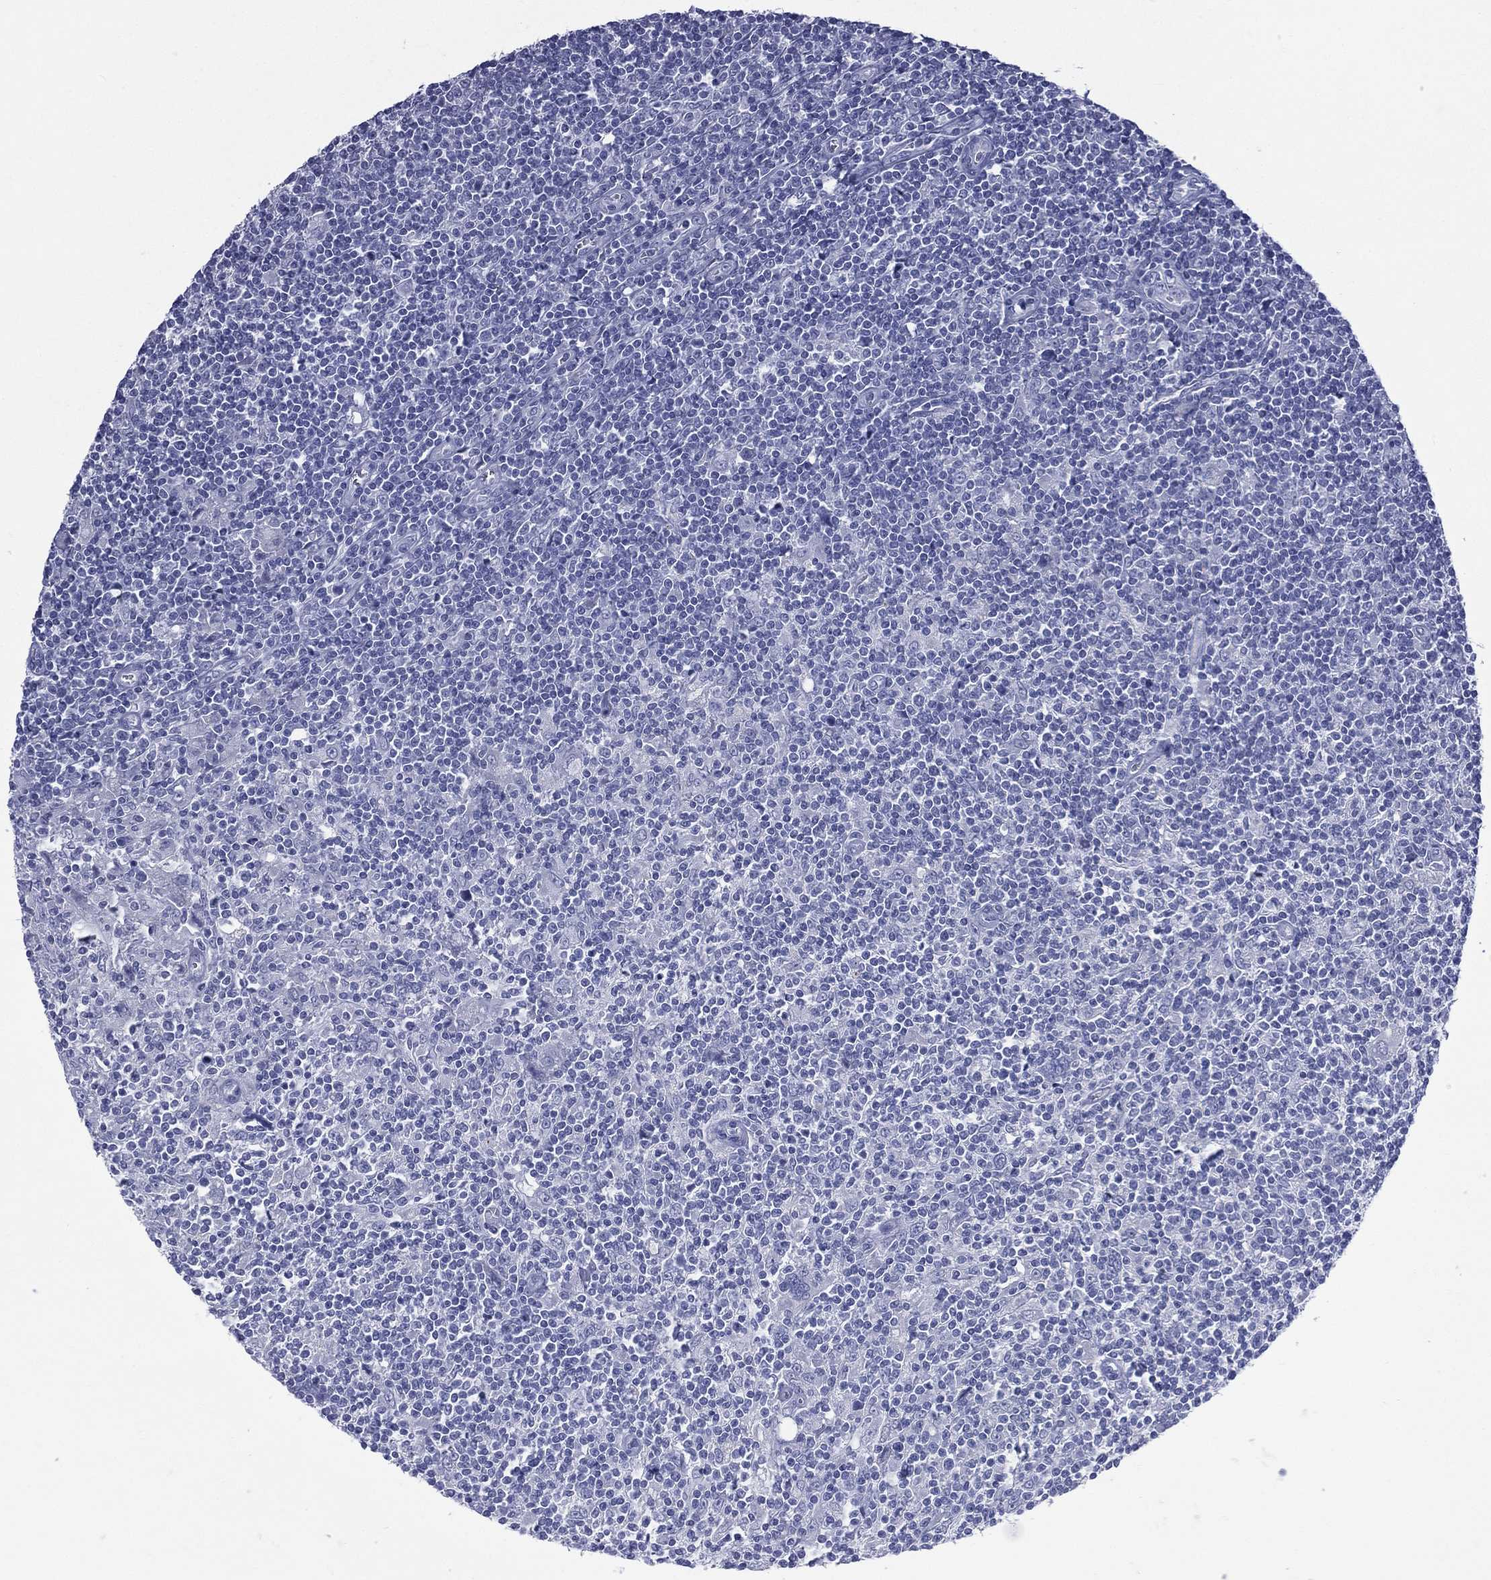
{"staining": {"intensity": "negative", "quantity": "none", "location": "none"}, "tissue": "lymphoma", "cell_type": "Tumor cells", "image_type": "cancer", "snomed": [{"axis": "morphology", "description": "Hodgkin's disease, NOS"}, {"axis": "topography", "description": "Lymph node"}], "caption": "Immunohistochemical staining of lymphoma reveals no significant staining in tumor cells.", "gene": "CES2", "patient": {"sex": "male", "age": 40}}